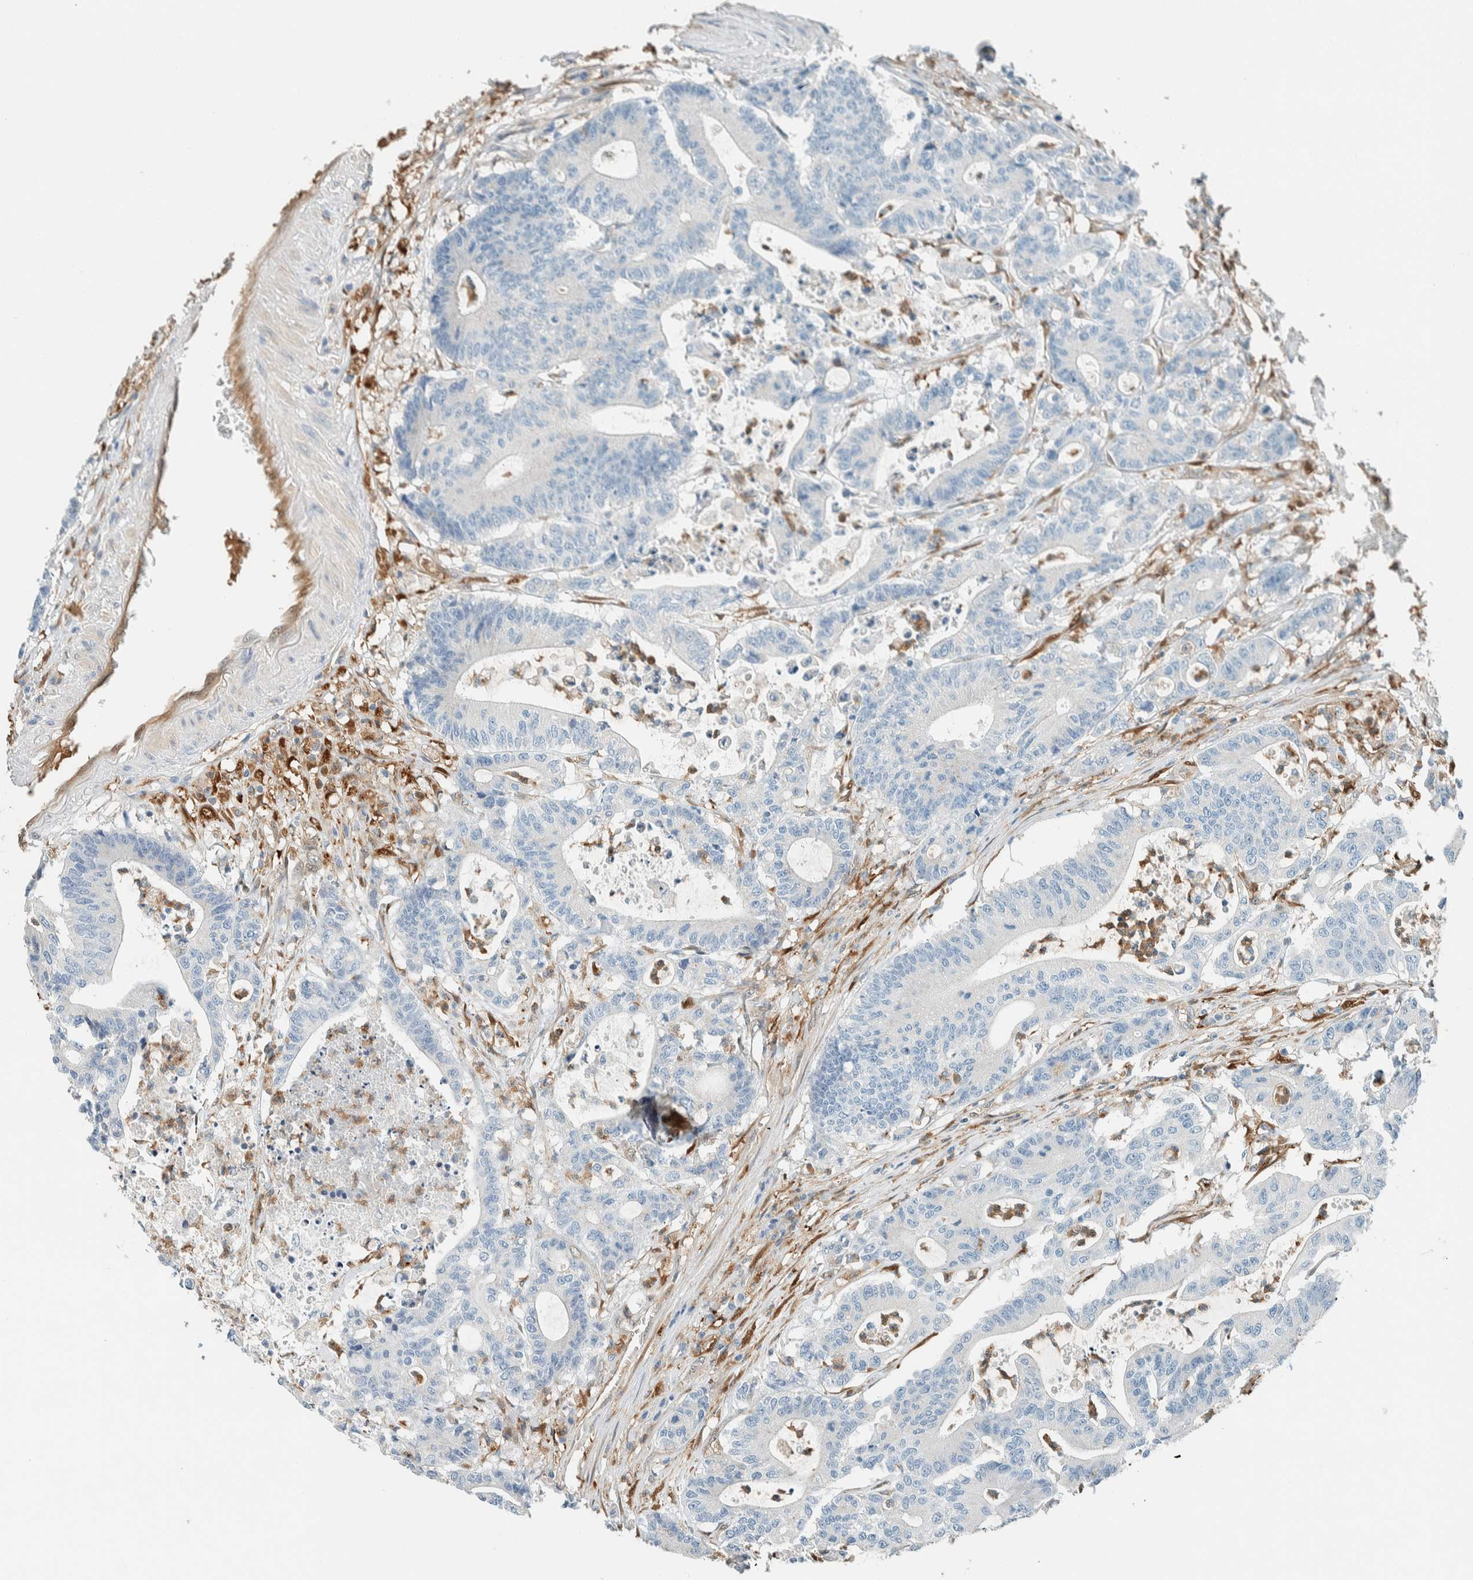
{"staining": {"intensity": "negative", "quantity": "none", "location": "none"}, "tissue": "colorectal cancer", "cell_type": "Tumor cells", "image_type": "cancer", "snomed": [{"axis": "morphology", "description": "Adenocarcinoma, NOS"}, {"axis": "topography", "description": "Colon"}], "caption": "This is an immunohistochemistry image of colorectal cancer. There is no expression in tumor cells.", "gene": "NXN", "patient": {"sex": "female", "age": 84}}